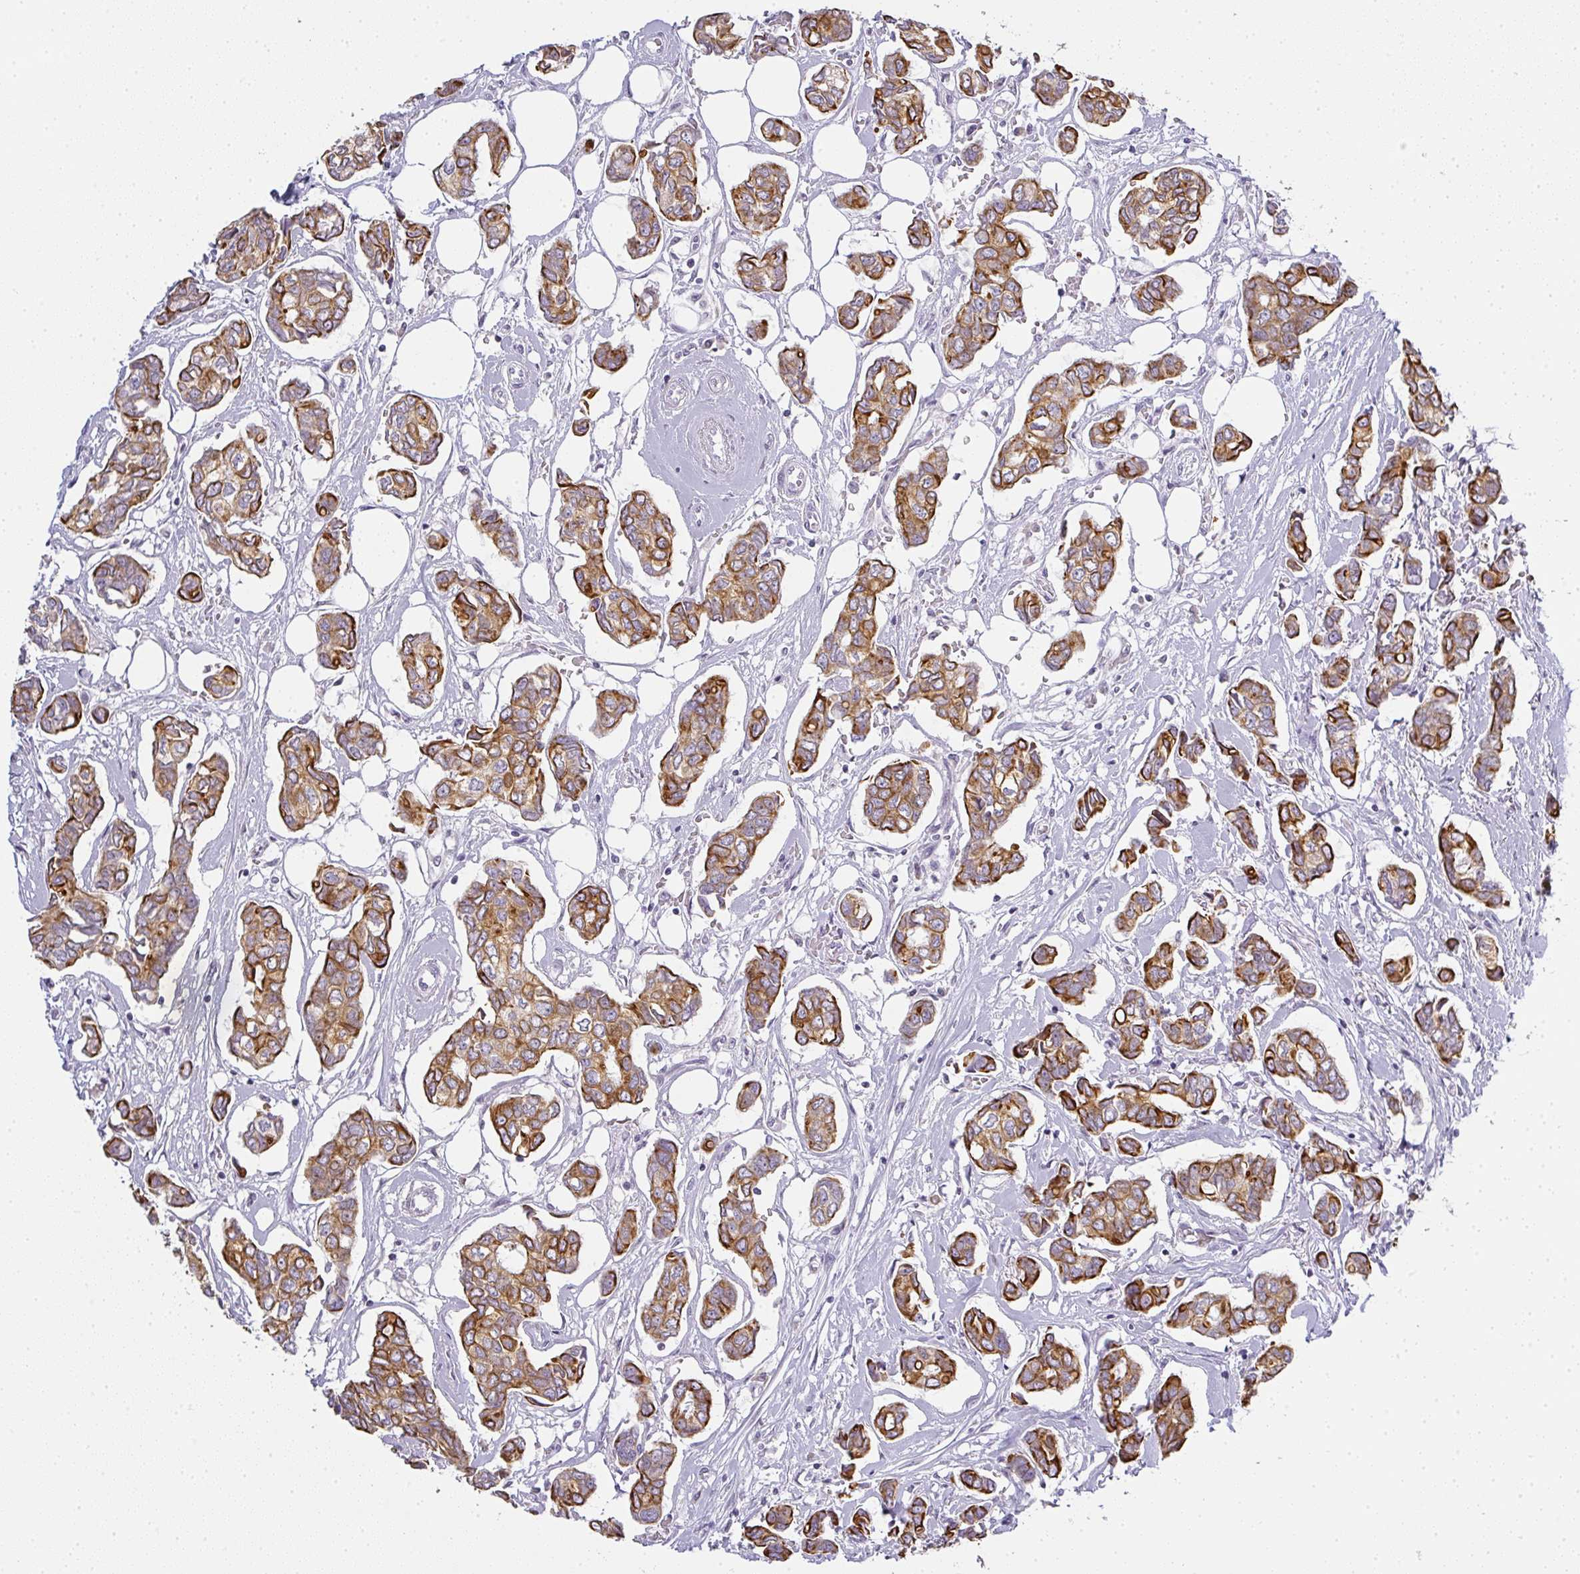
{"staining": {"intensity": "strong", "quantity": "25%-75%", "location": "cytoplasmic/membranous"}, "tissue": "breast cancer", "cell_type": "Tumor cells", "image_type": "cancer", "snomed": [{"axis": "morphology", "description": "Duct carcinoma"}, {"axis": "topography", "description": "Breast"}], "caption": "Protein expression analysis of breast cancer reveals strong cytoplasmic/membranous positivity in about 25%-75% of tumor cells.", "gene": "SIRPB2", "patient": {"sex": "female", "age": 73}}